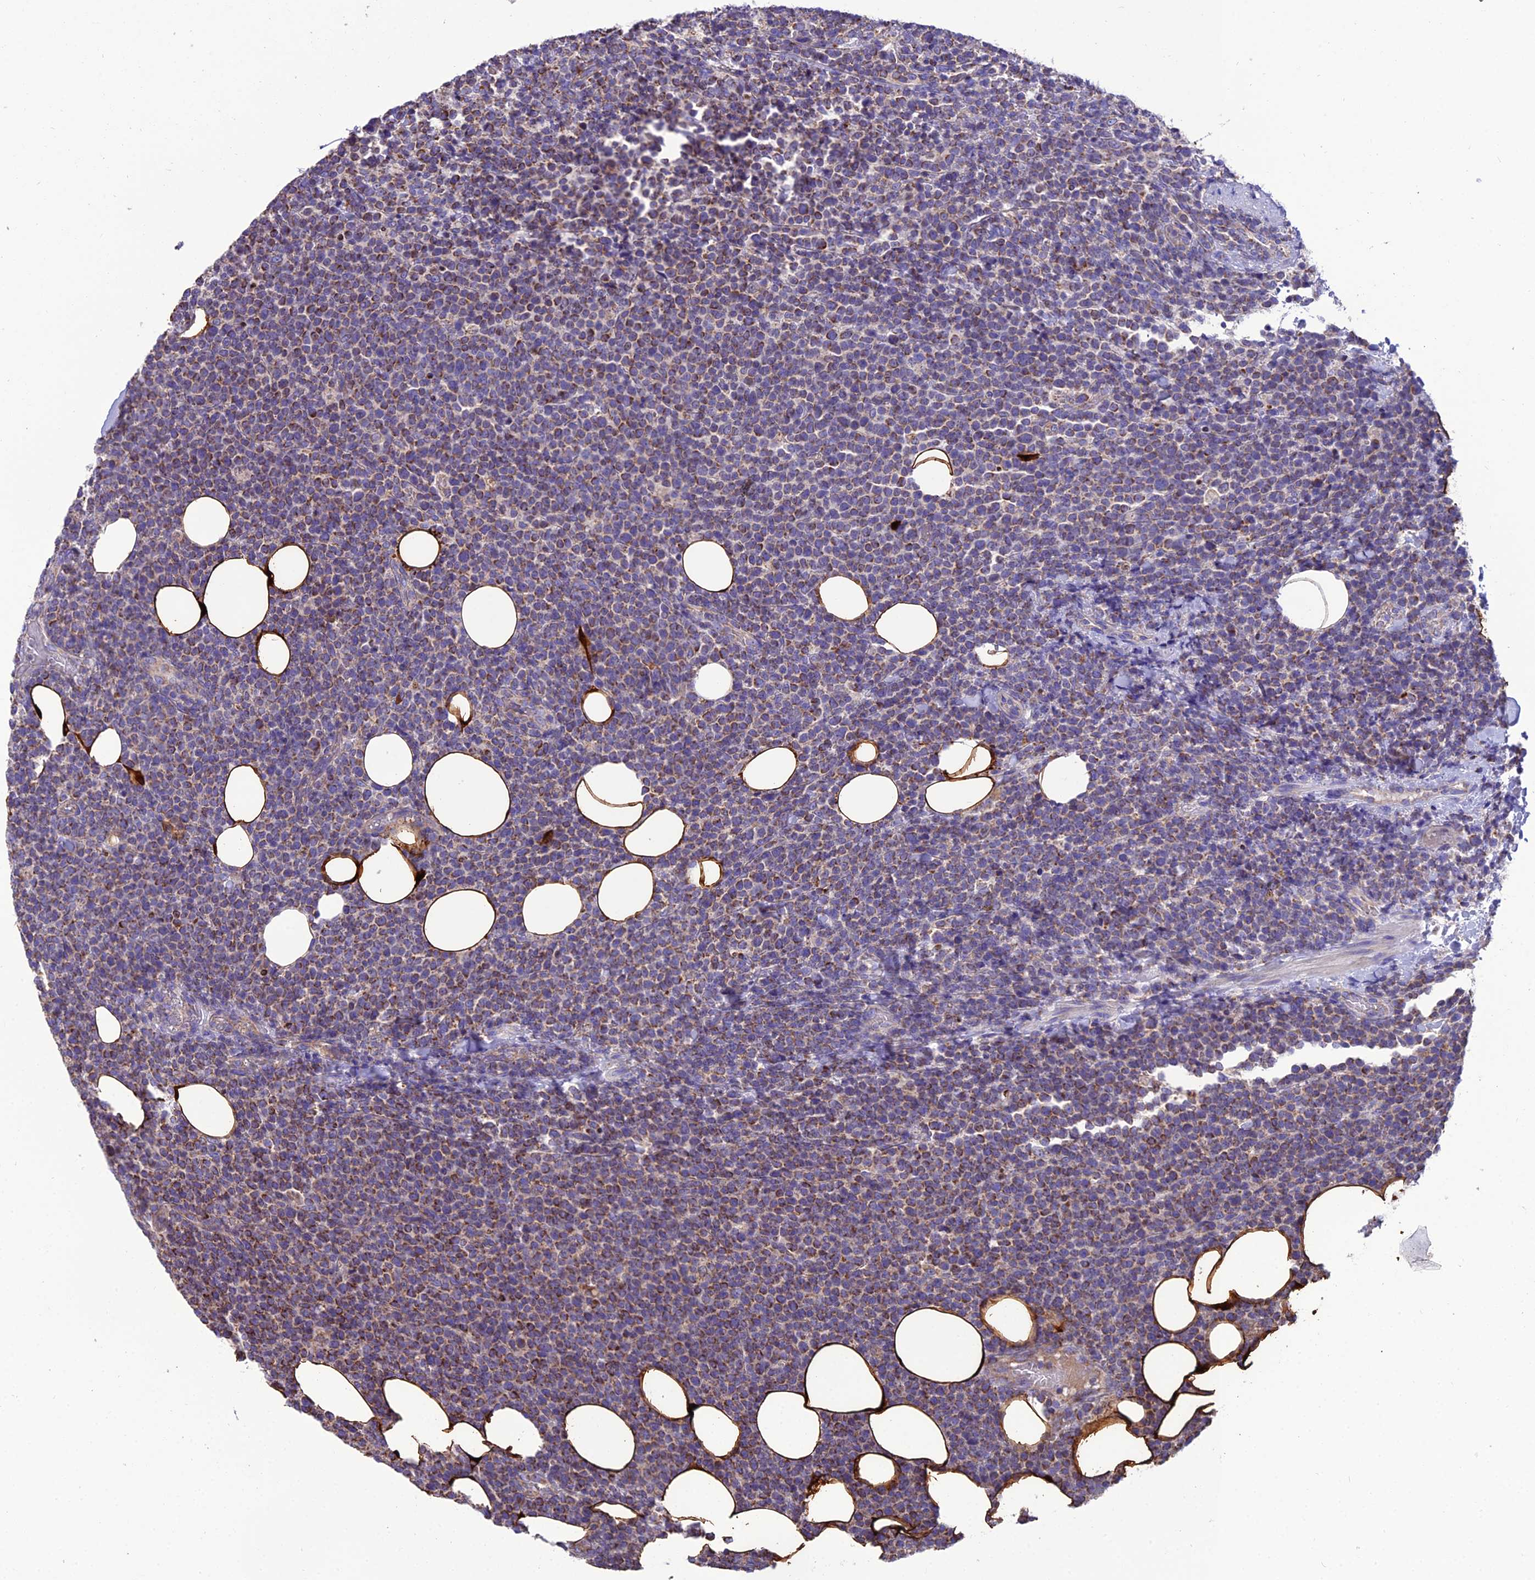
{"staining": {"intensity": "moderate", "quantity": "25%-75%", "location": "cytoplasmic/membranous"}, "tissue": "lymphoma", "cell_type": "Tumor cells", "image_type": "cancer", "snomed": [{"axis": "morphology", "description": "Malignant lymphoma, non-Hodgkin's type, High grade"}, {"axis": "topography", "description": "Lymph node"}], "caption": "A brown stain labels moderate cytoplasmic/membranous expression of a protein in human malignant lymphoma, non-Hodgkin's type (high-grade) tumor cells.", "gene": "GPD1", "patient": {"sex": "male", "age": 61}}